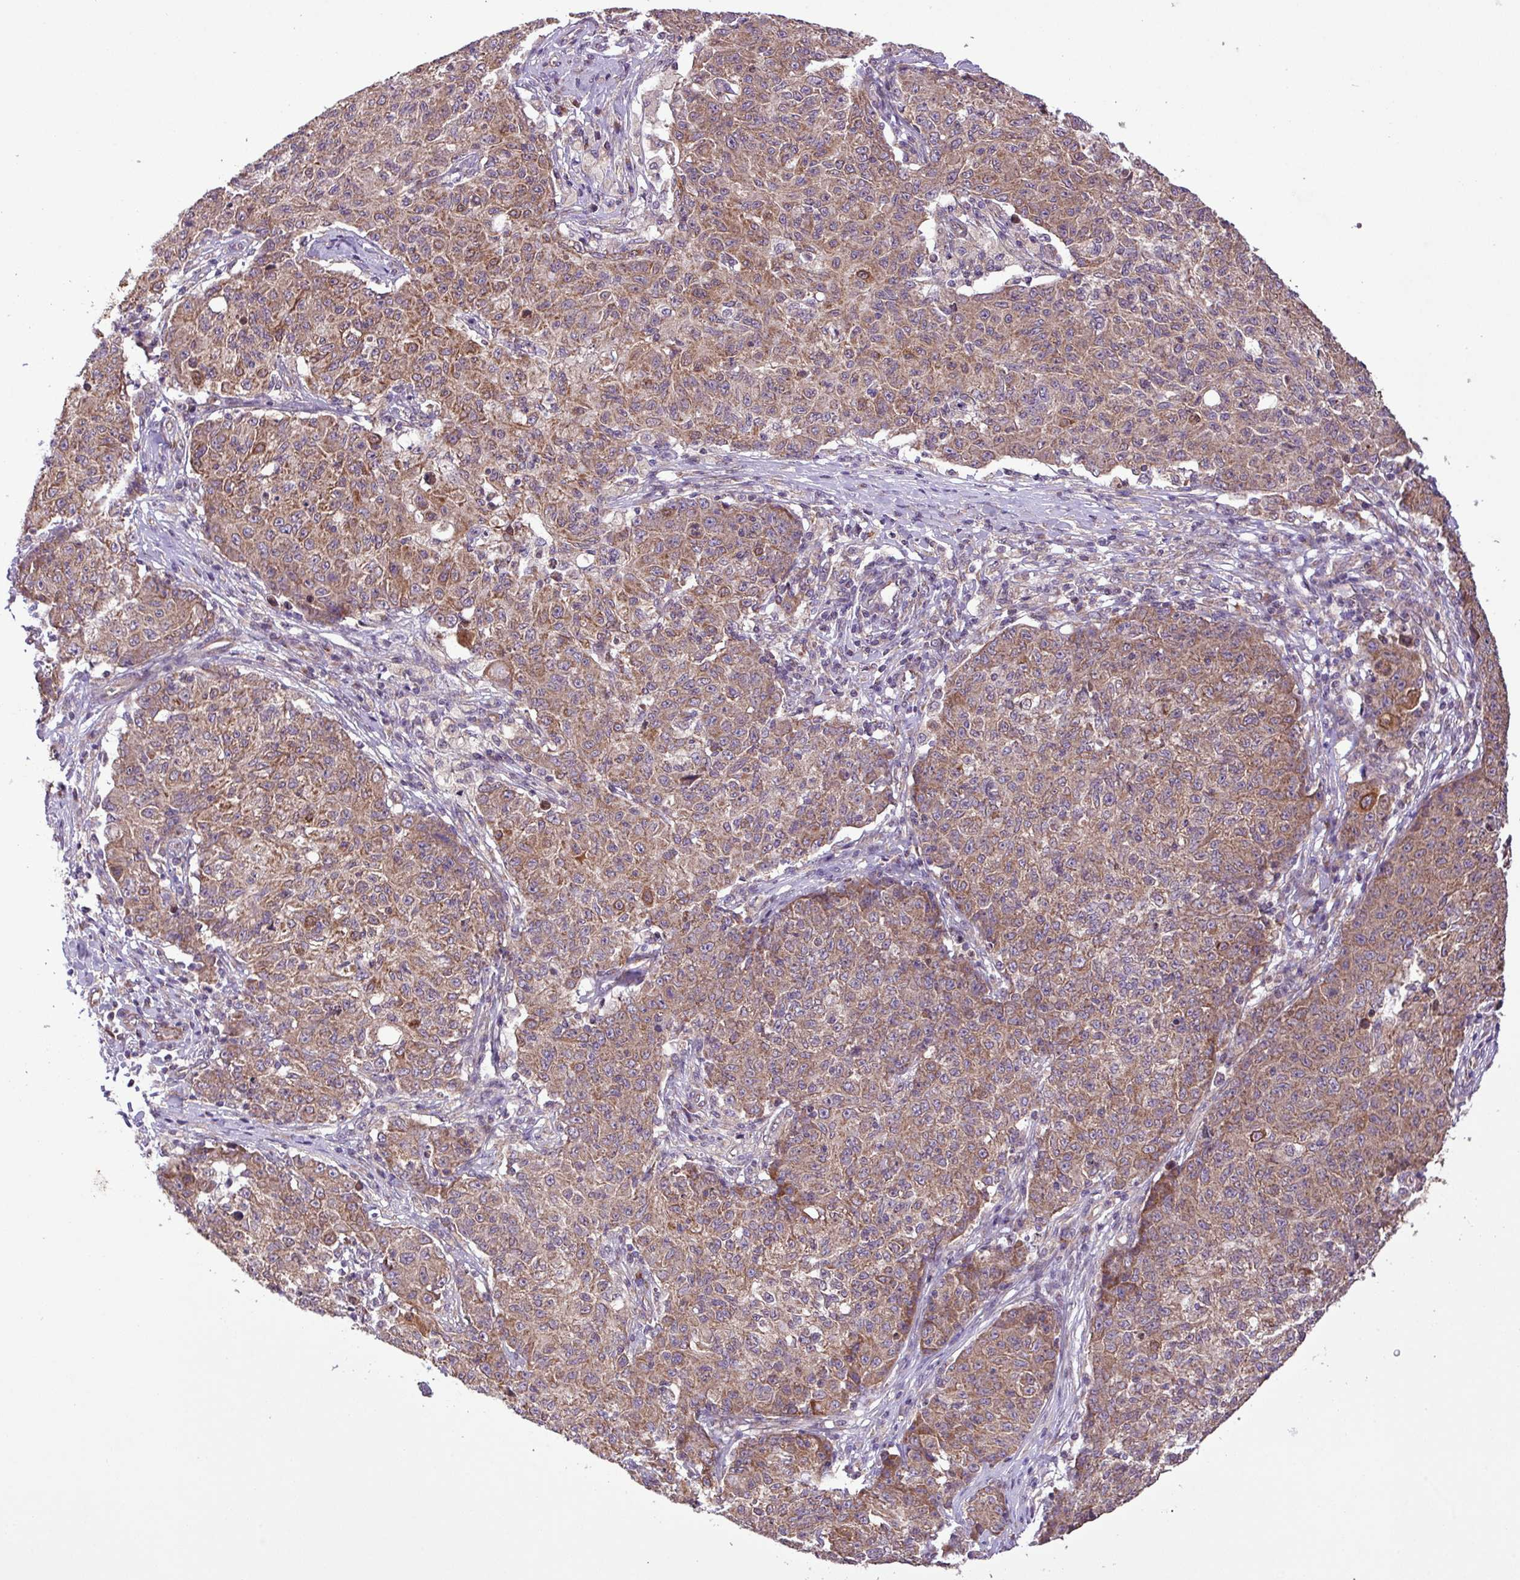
{"staining": {"intensity": "moderate", "quantity": ">75%", "location": "cytoplasmic/membranous"}, "tissue": "ovarian cancer", "cell_type": "Tumor cells", "image_type": "cancer", "snomed": [{"axis": "morphology", "description": "Carcinoma, endometroid"}, {"axis": "topography", "description": "Ovary"}], "caption": "High-power microscopy captured an immunohistochemistry (IHC) image of ovarian cancer (endometroid carcinoma), revealing moderate cytoplasmic/membranous expression in approximately >75% of tumor cells. The staining was performed using DAB to visualize the protein expression in brown, while the nuclei were stained in blue with hematoxylin (Magnification: 20x).", "gene": "TIMM10B", "patient": {"sex": "female", "age": 42}}